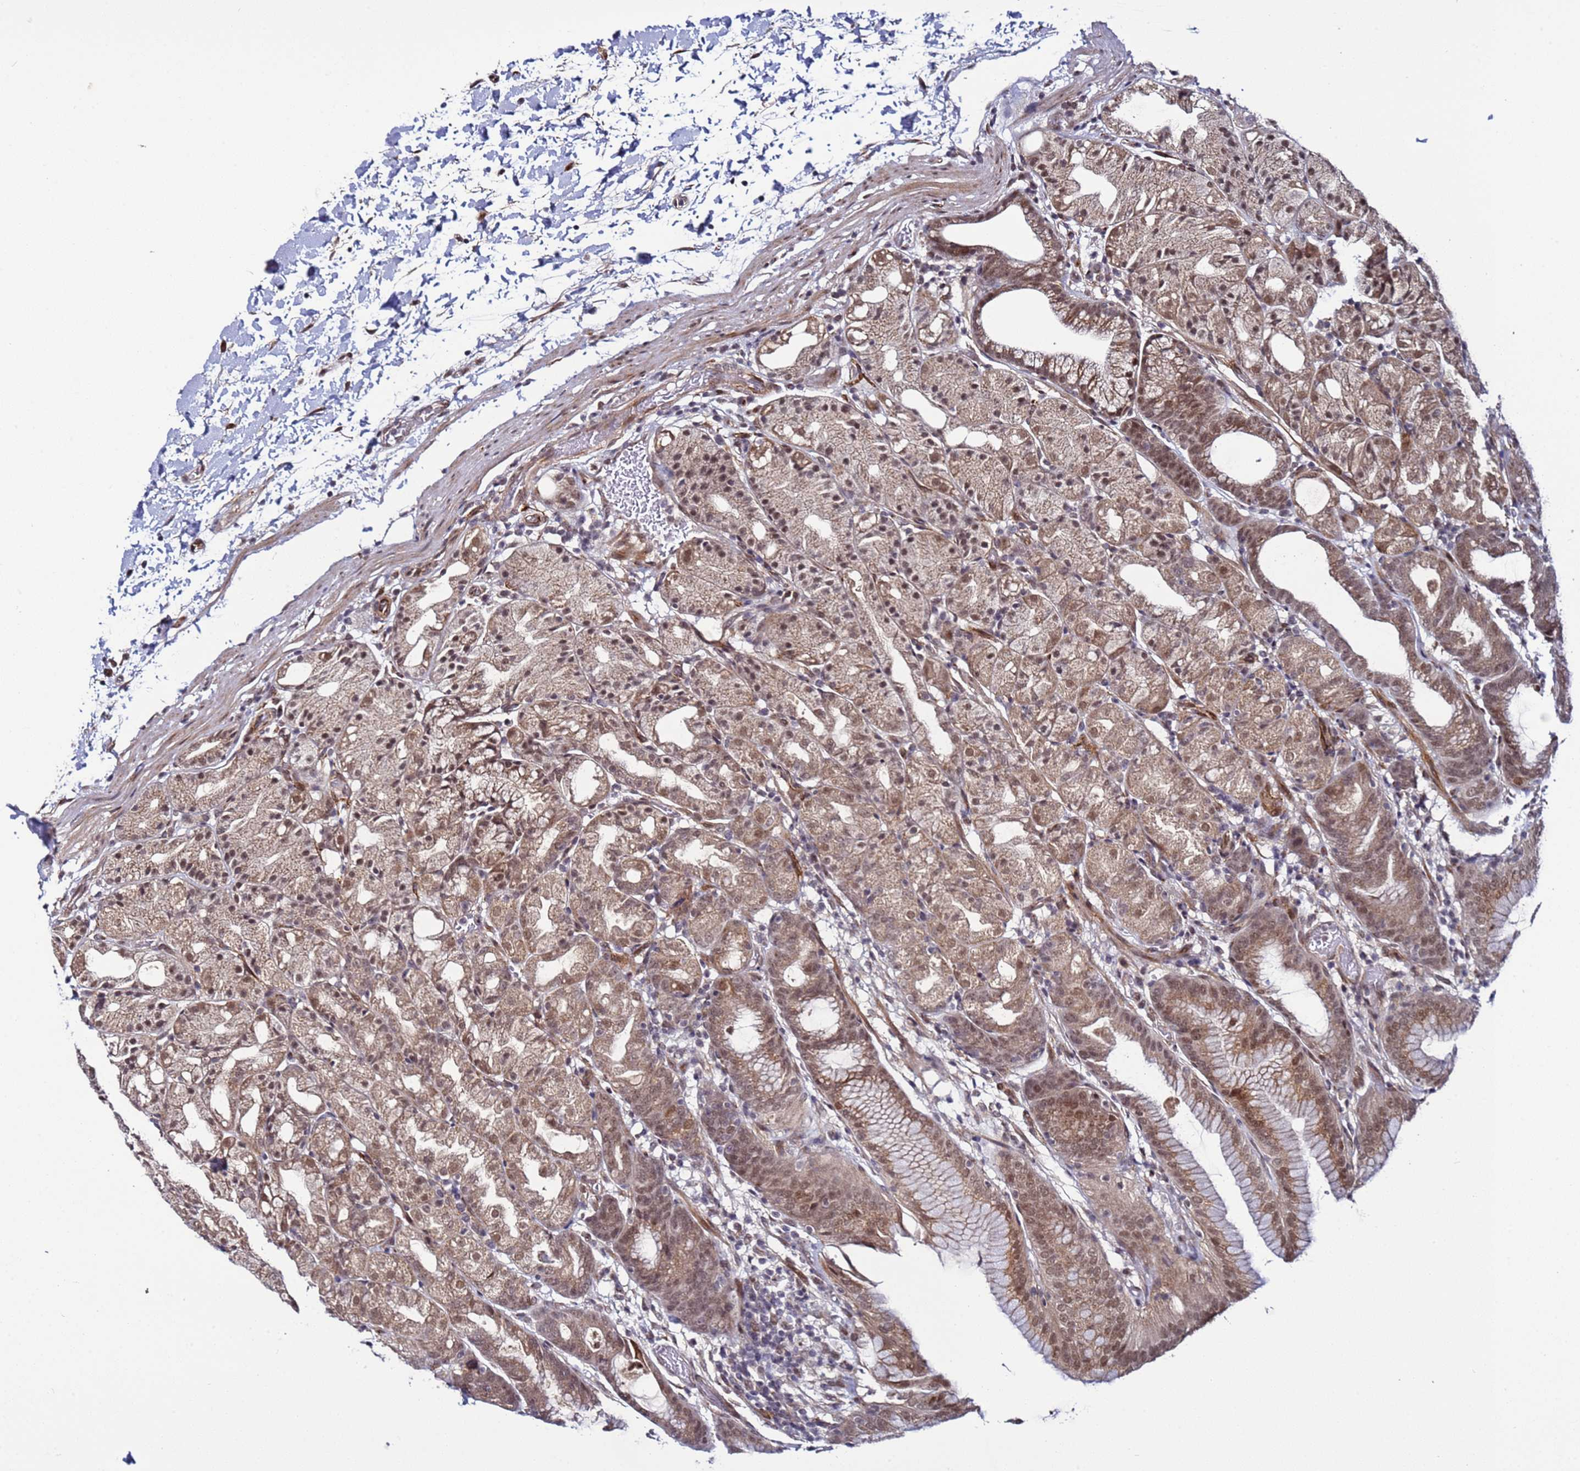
{"staining": {"intensity": "strong", "quantity": "25%-75%", "location": "cytoplasmic/membranous,nuclear"}, "tissue": "stomach", "cell_type": "Glandular cells", "image_type": "normal", "snomed": [{"axis": "morphology", "description": "Normal tissue, NOS"}, {"axis": "topography", "description": "Stomach, upper"}], "caption": "Immunohistochemical staining of benign stomach displays strong cytoplasmic/membranous,nuclear protein expression in about 25%-75% of glandular cells.", "gene": "POLR2D", "patient": {"sex": "male", "age": 48}}